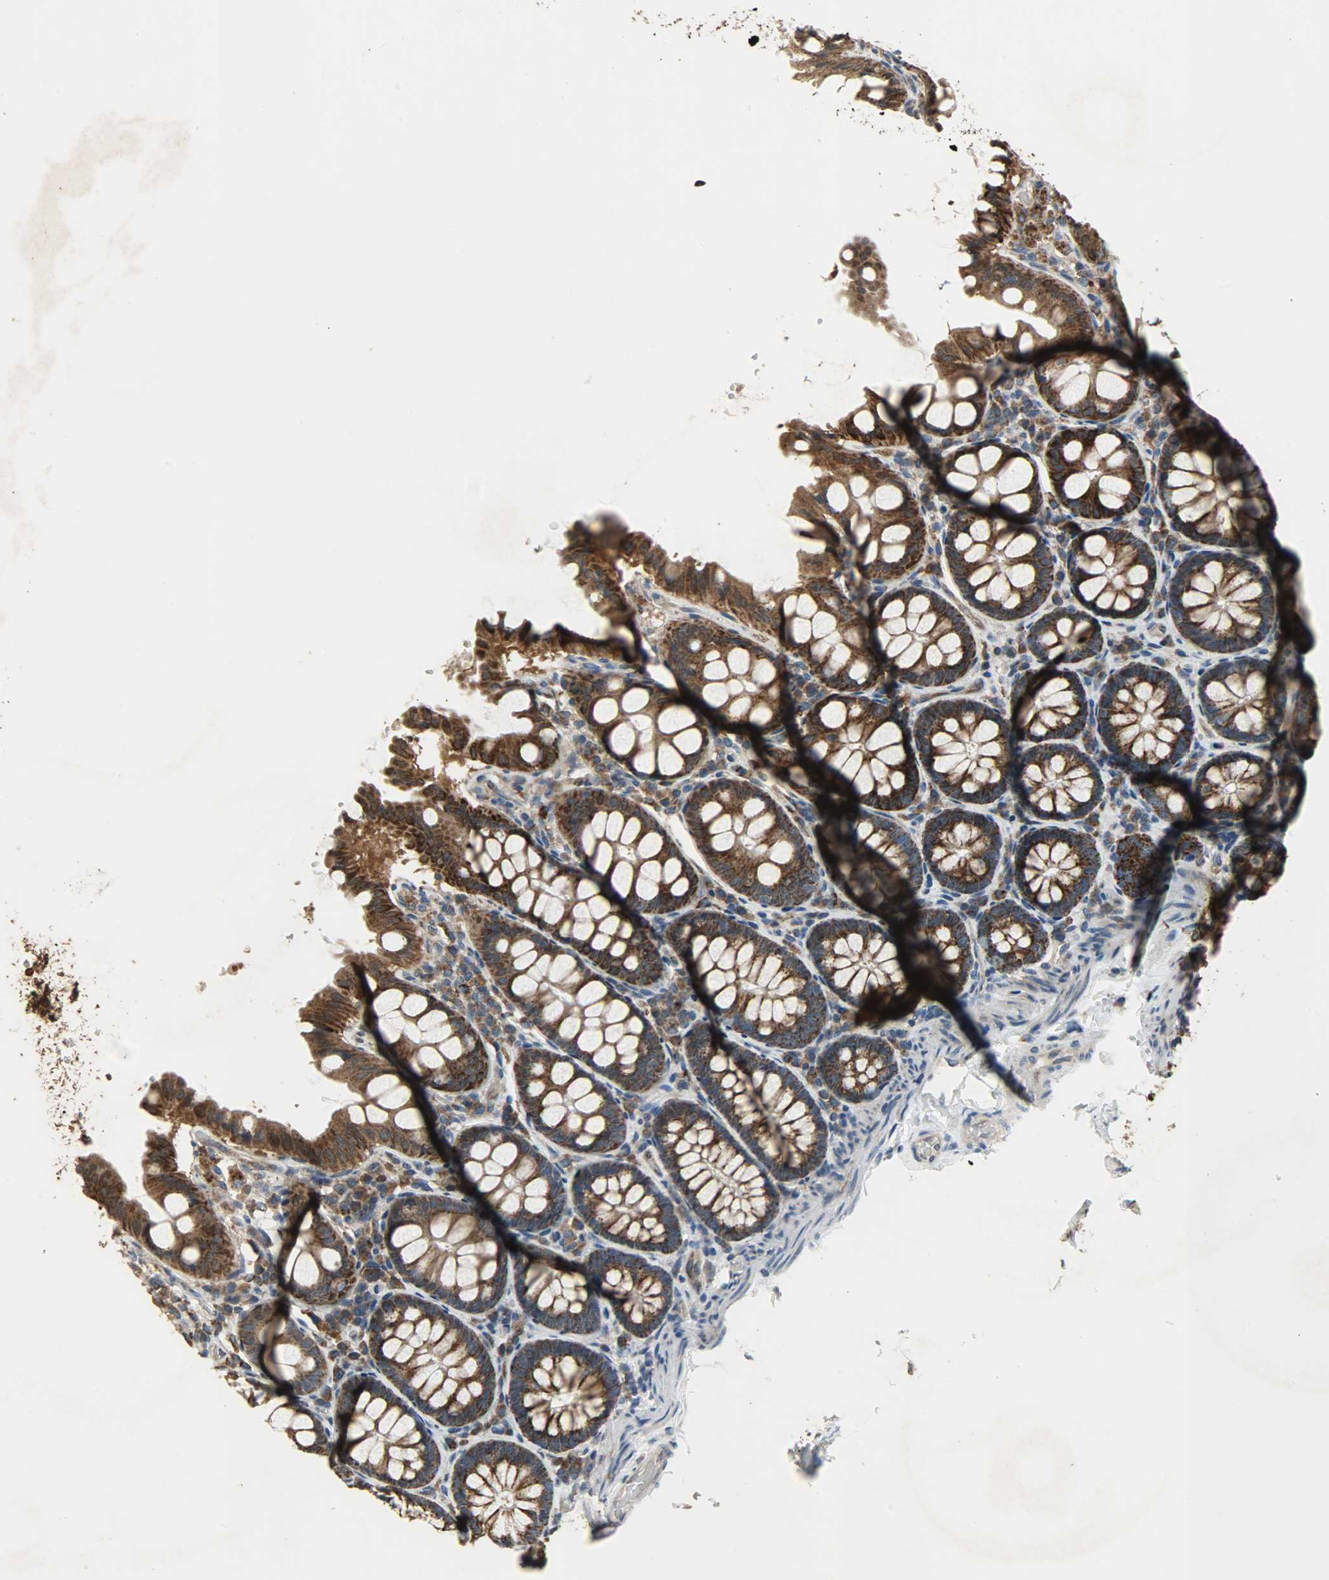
{"staining": {"intensity": "moderate", "quantity": ">75%", "location": "cytoplasmic/membranous"}, "tissue": "colon", "cell_type": "Endothelial cells", "image_type": "normal", "snomed": [{"axis": "morphology", "description": "Normal tissue, NOS"}, {"axis": "topography", "description": "Colon"}], "caption": "Immunohistochemistry (IHC) histopathology image of unremarkable colon: human colon stained using immunohistochemistry (IHC) reveals medium levels of moderate protein expression localized specifically in the cytoplasmic/membranous of endothelial cells, appearing as a cytoplasmic/membranous brown color.", "gene": "AMT", "patient": {"sex": "female", "age": 61}}